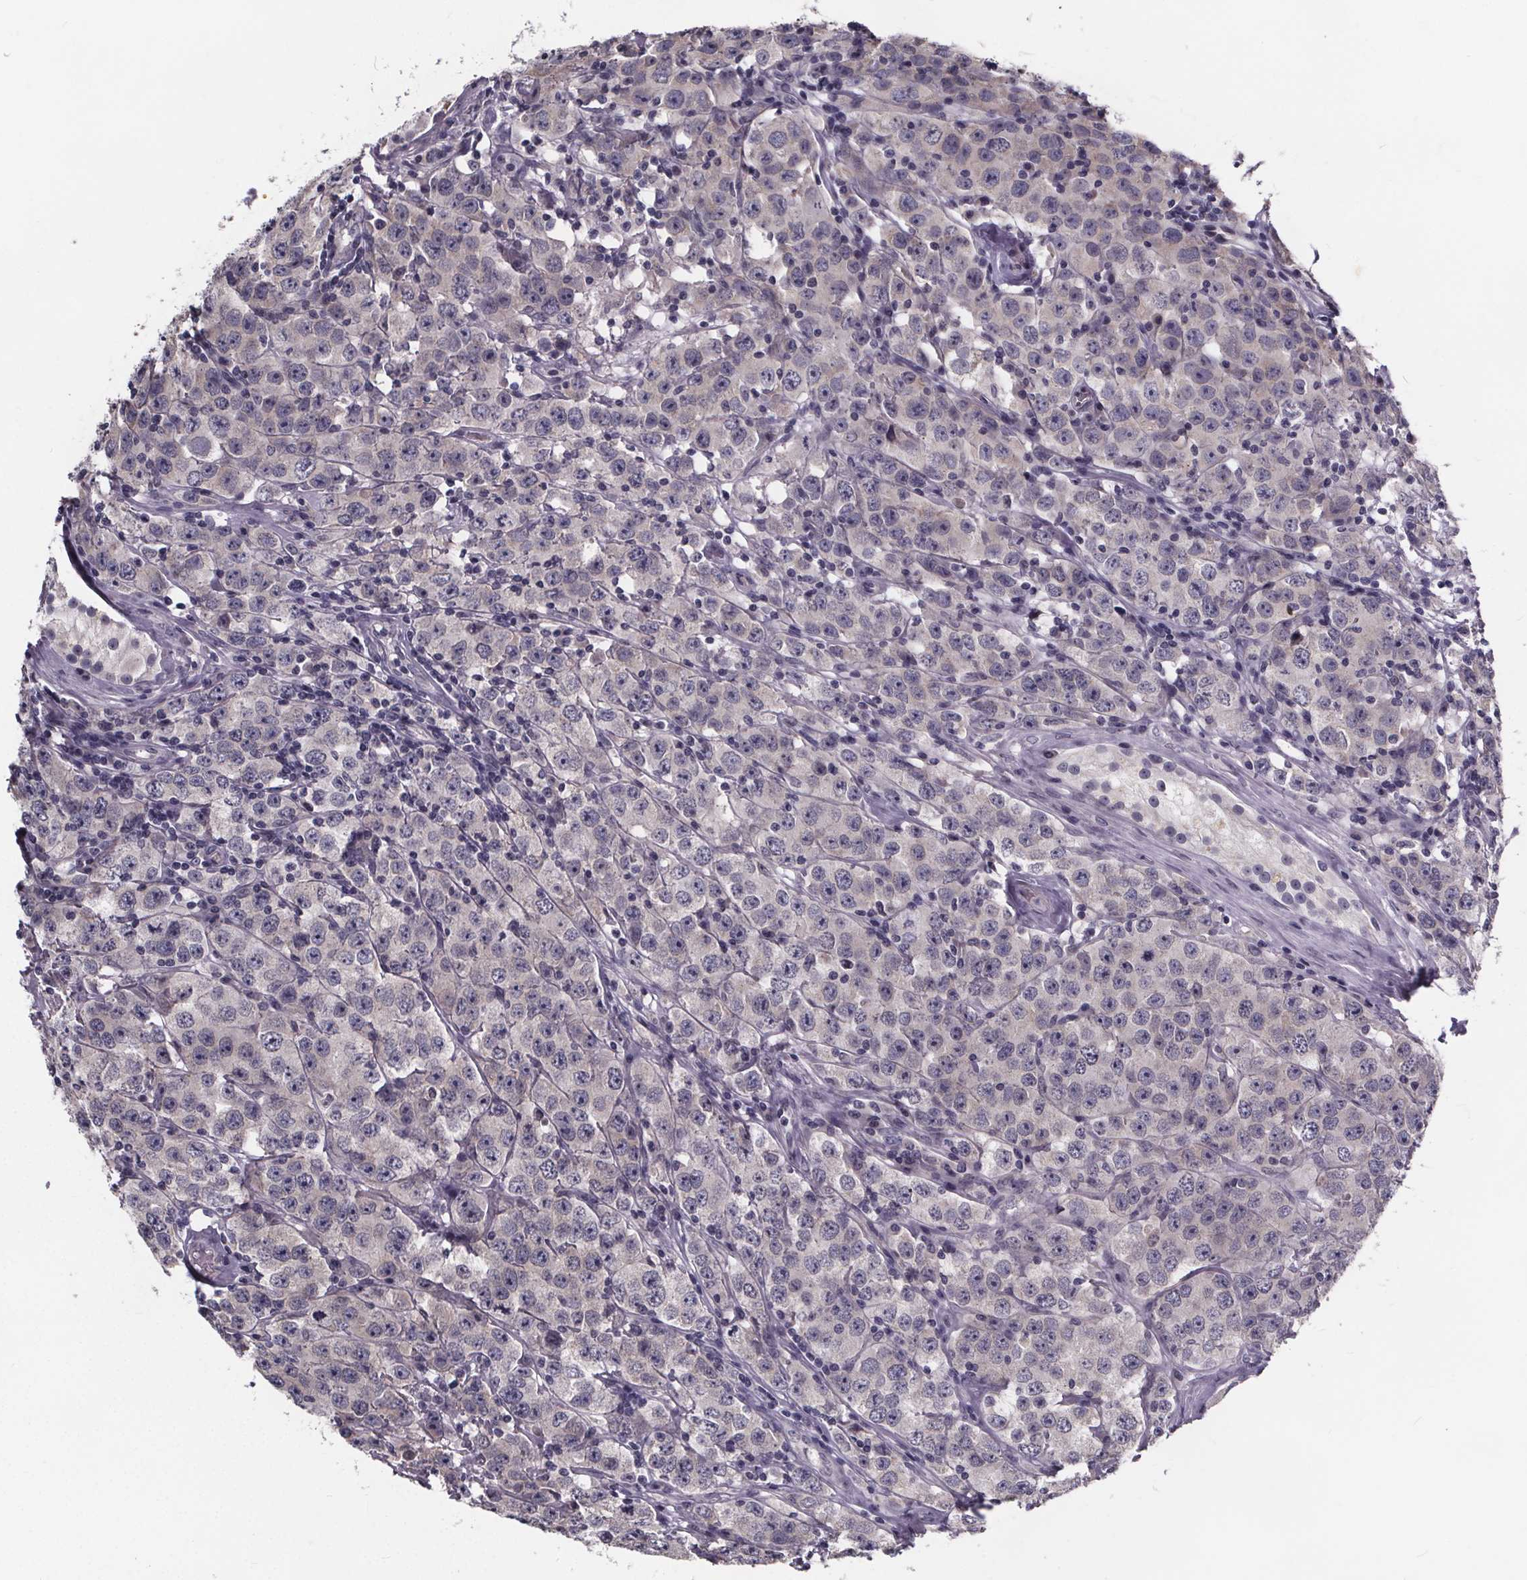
{"staining": {"intensity": "negative", "quantity": "none", "location": "none"}, "tissue": "testis cancer", "cell_type": "Tumor cells", "image_type": "cancer", "snomed": [{"axis": "morphology", "description": "Seminoma, NOS"}, {"axis": "topography", "description": "Testis"}], "caption": "A high-resolution histopathology image shows immunohistochemistry staining of testis cancer (seminoma), which displays no significant positivity in tumor cells. (DAB immunohistochemistry (IHC) visualized using brightfield microscopy, high magnification).", "gene": "FAM181B", "patient": {"sex": "male", "age": 52}}